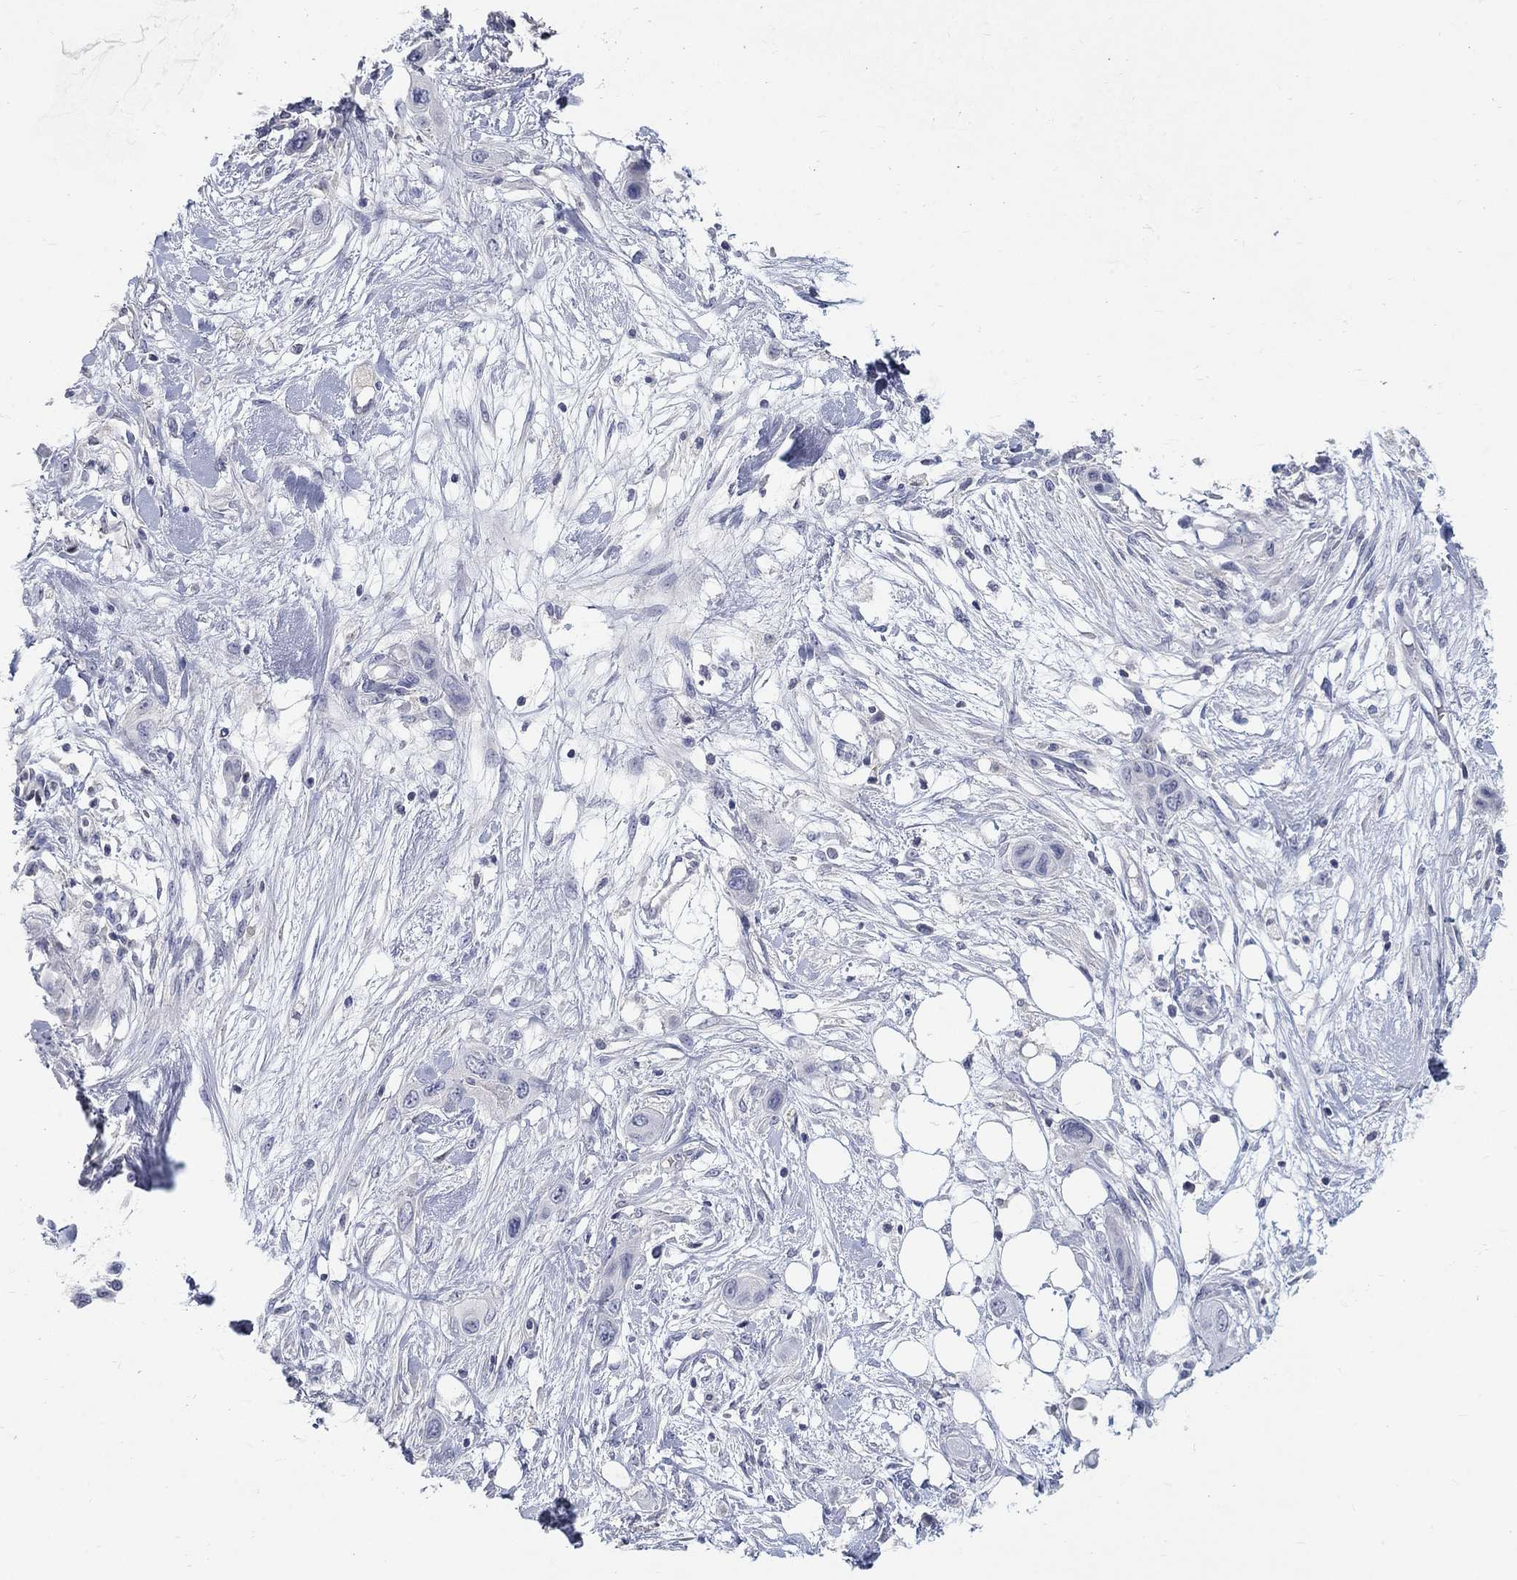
{"staining": {"intensity": "negative", "quantity": "none", "location": "none"}, "tissue": "skin cancer", "cell_type": "Tumor cells", "image_type": "cancer", "snomed": [{"axis": "morphology", "description": "Squamous cell carcinoma, NOS"}, {"axis": "topography", "description": "Skin"}], "caption": "Squamous cell carcinoma (skin) stained for a protein using immunohistochemistry reveals no positivity tumor cells.", "gene": "PTH1R", "patient": {"sex": "male", "age": 79}}